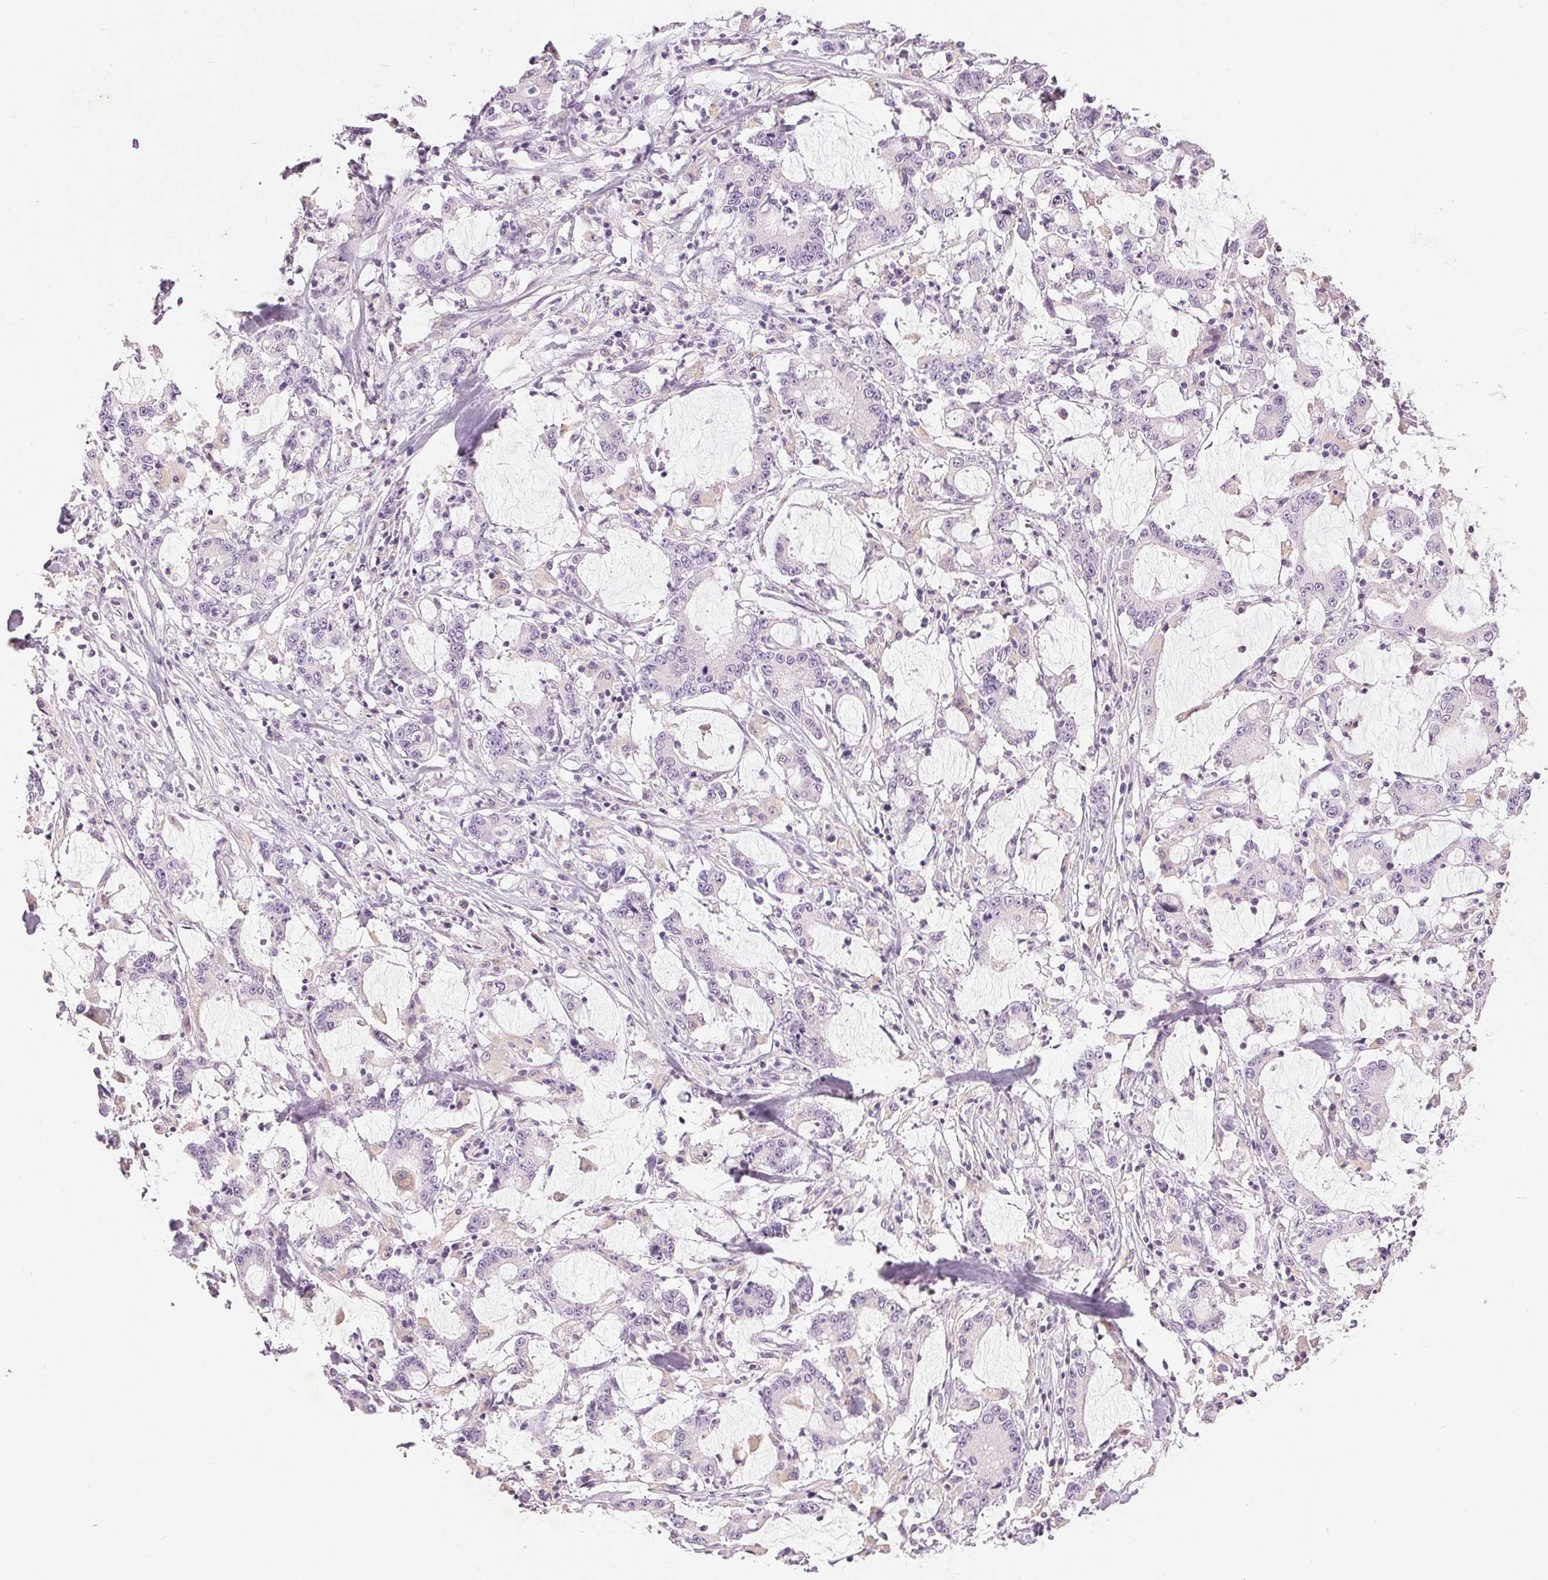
{"staining": {"intensity": "negative", "quantity": "none", "location": "none"}, "tissue": "stomach cancer", "cell_type": "Tumor cells", "image_type": "cancer", "snomed": [{"axis": "morphology", "description": "Adenocarcinoma, NOS"}, {"axis": "topography", "description": "Stomach, upper"}], "caption": "Tumor cells show no significant protein staining in stomach cancer. (Brightfield microscopy of DAB (3,3'-diaminobenzidine) immunohistochemistry at high magnification).", "gene": "DSG3", "patient": {"sex": "male", "age": 68}}